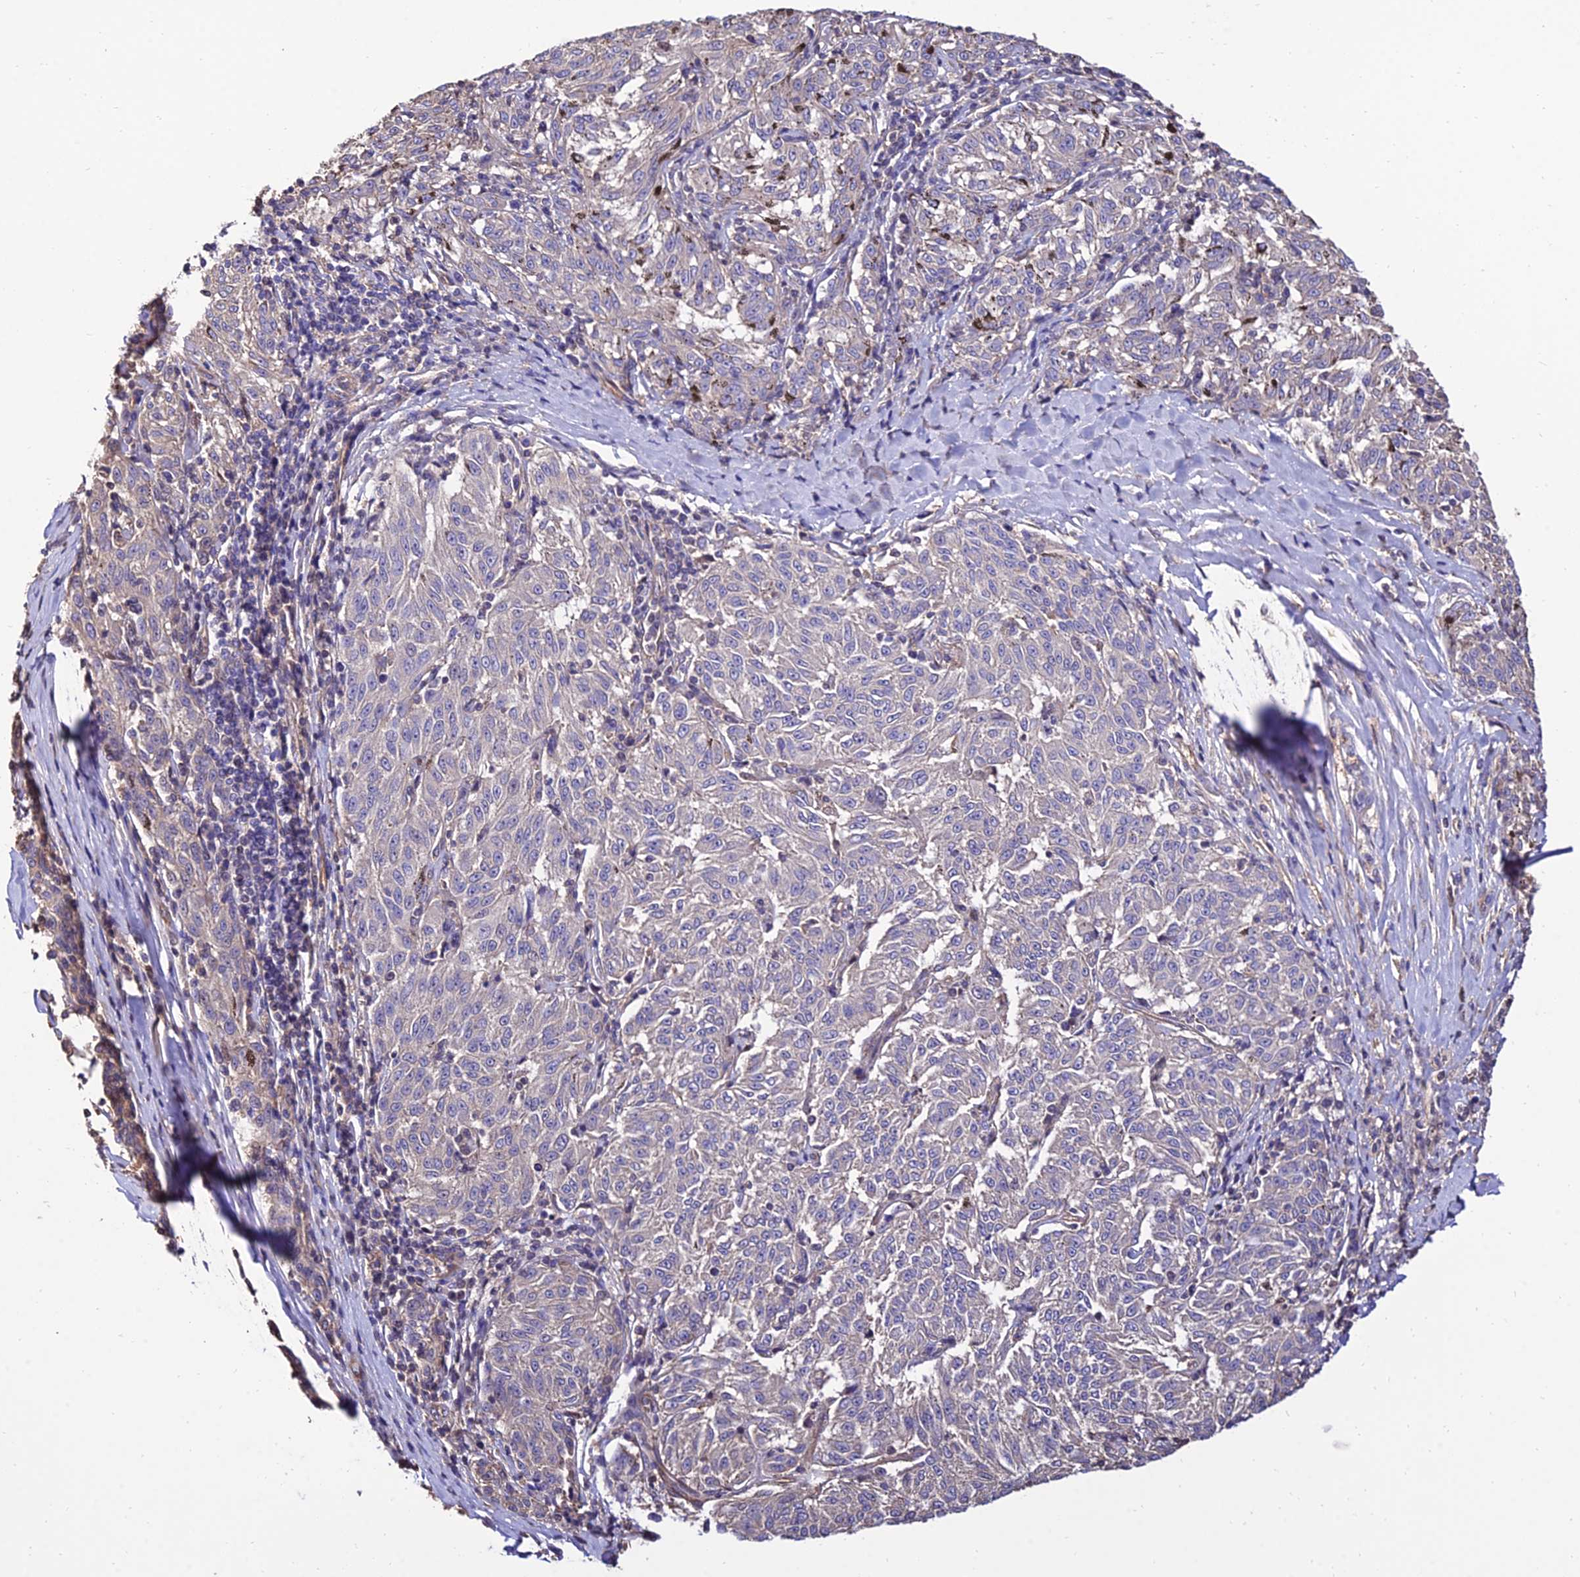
{"staining": {"intensity": "negative", "quantity": "none", "location": "none"}, "tissue": "melanoma", "cell_type": "Tumor cells", "image_type": "cancer", "snomed": [{"axis": "morphology", "description": "Malignant melanoma, NOS"}, {"axis": "topography", "description": "Skin"}], "caption": "Tumor cells are negative for protein expression in human melanoma.", "gene": "CALM2", "patient": {"sex": "female", "age": 72}}